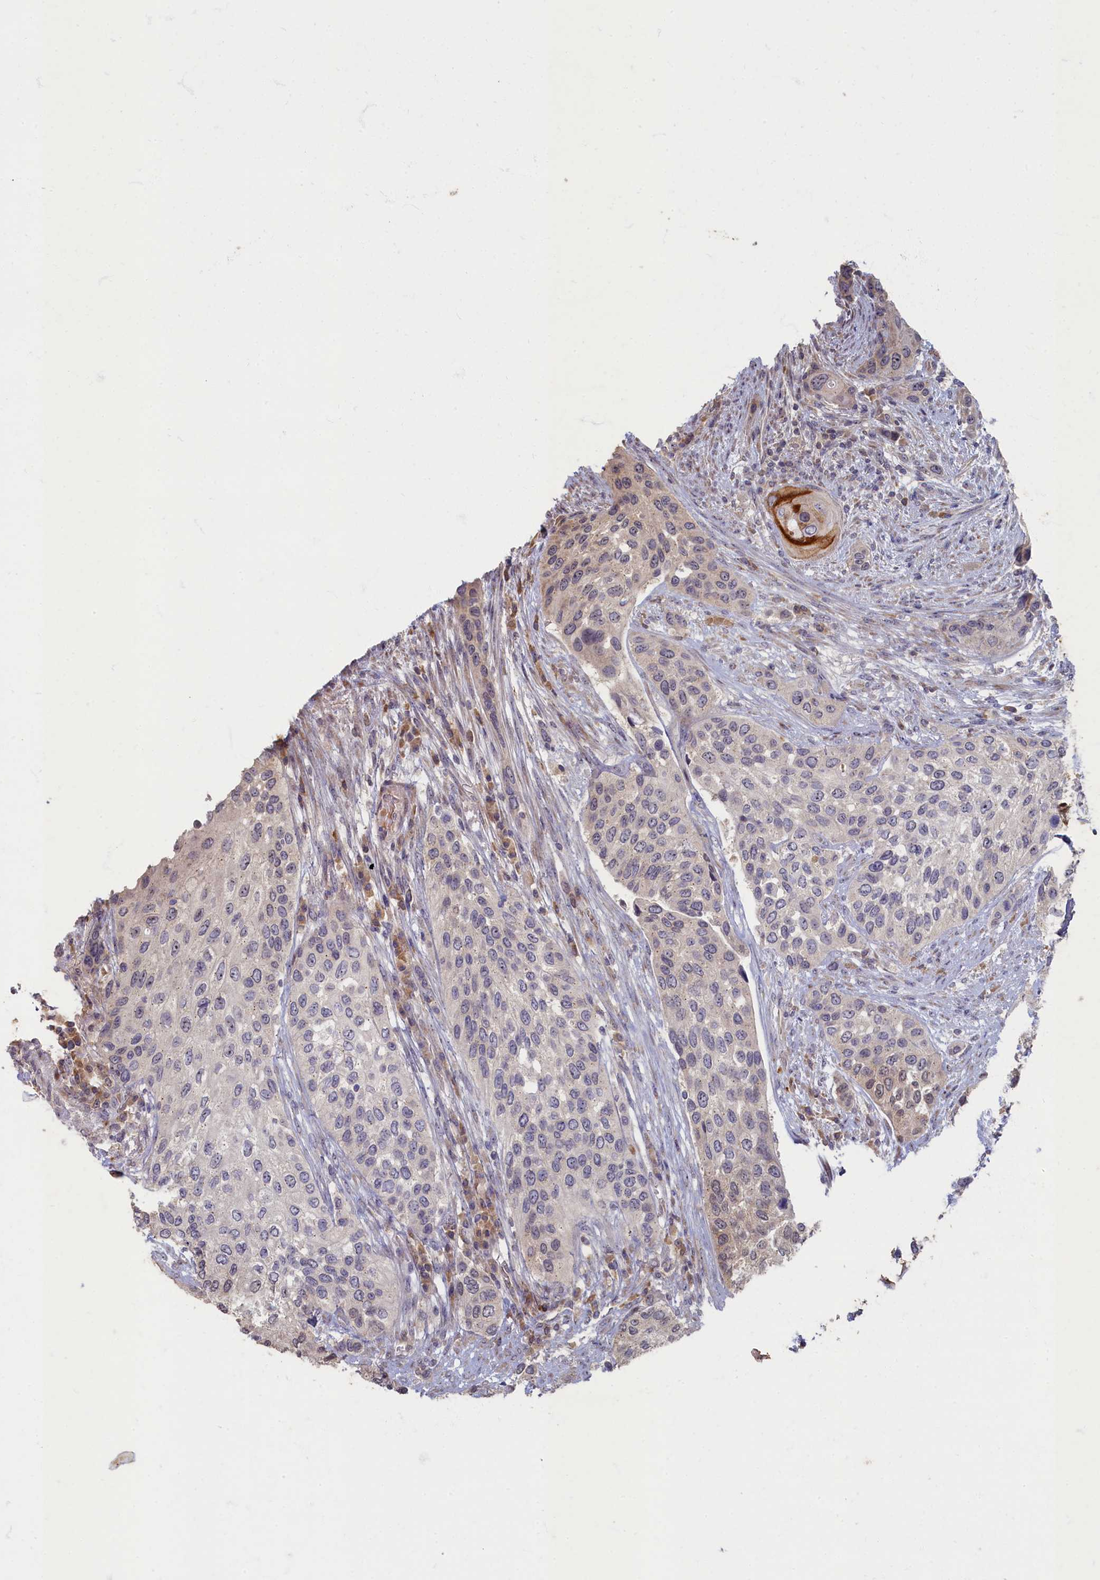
{"staining": {"intensity": "negative", "quantity": "none", "location": "none"}, "tissue": "urothelial cancer", "cell_type": "Tumor cells", "image_type": "cancer", "snomed": [{"axis": "morphology", "description": "Normal tissue, NOS"}, {"axis": "morphology", "description": "Urothelial carcinoma, High grade"}, {"axis": "topography", "description": "Vascular tissue"}, {"axis": "topography", "description": "Urinary bladder"}], "caption": "Human urothelial cancer stained for a protein using immunohistochemistry (IHC) reveals no staining in tumor cells.", "gene": "HUNK", "patient": {"sex": "female", "age": 56}}